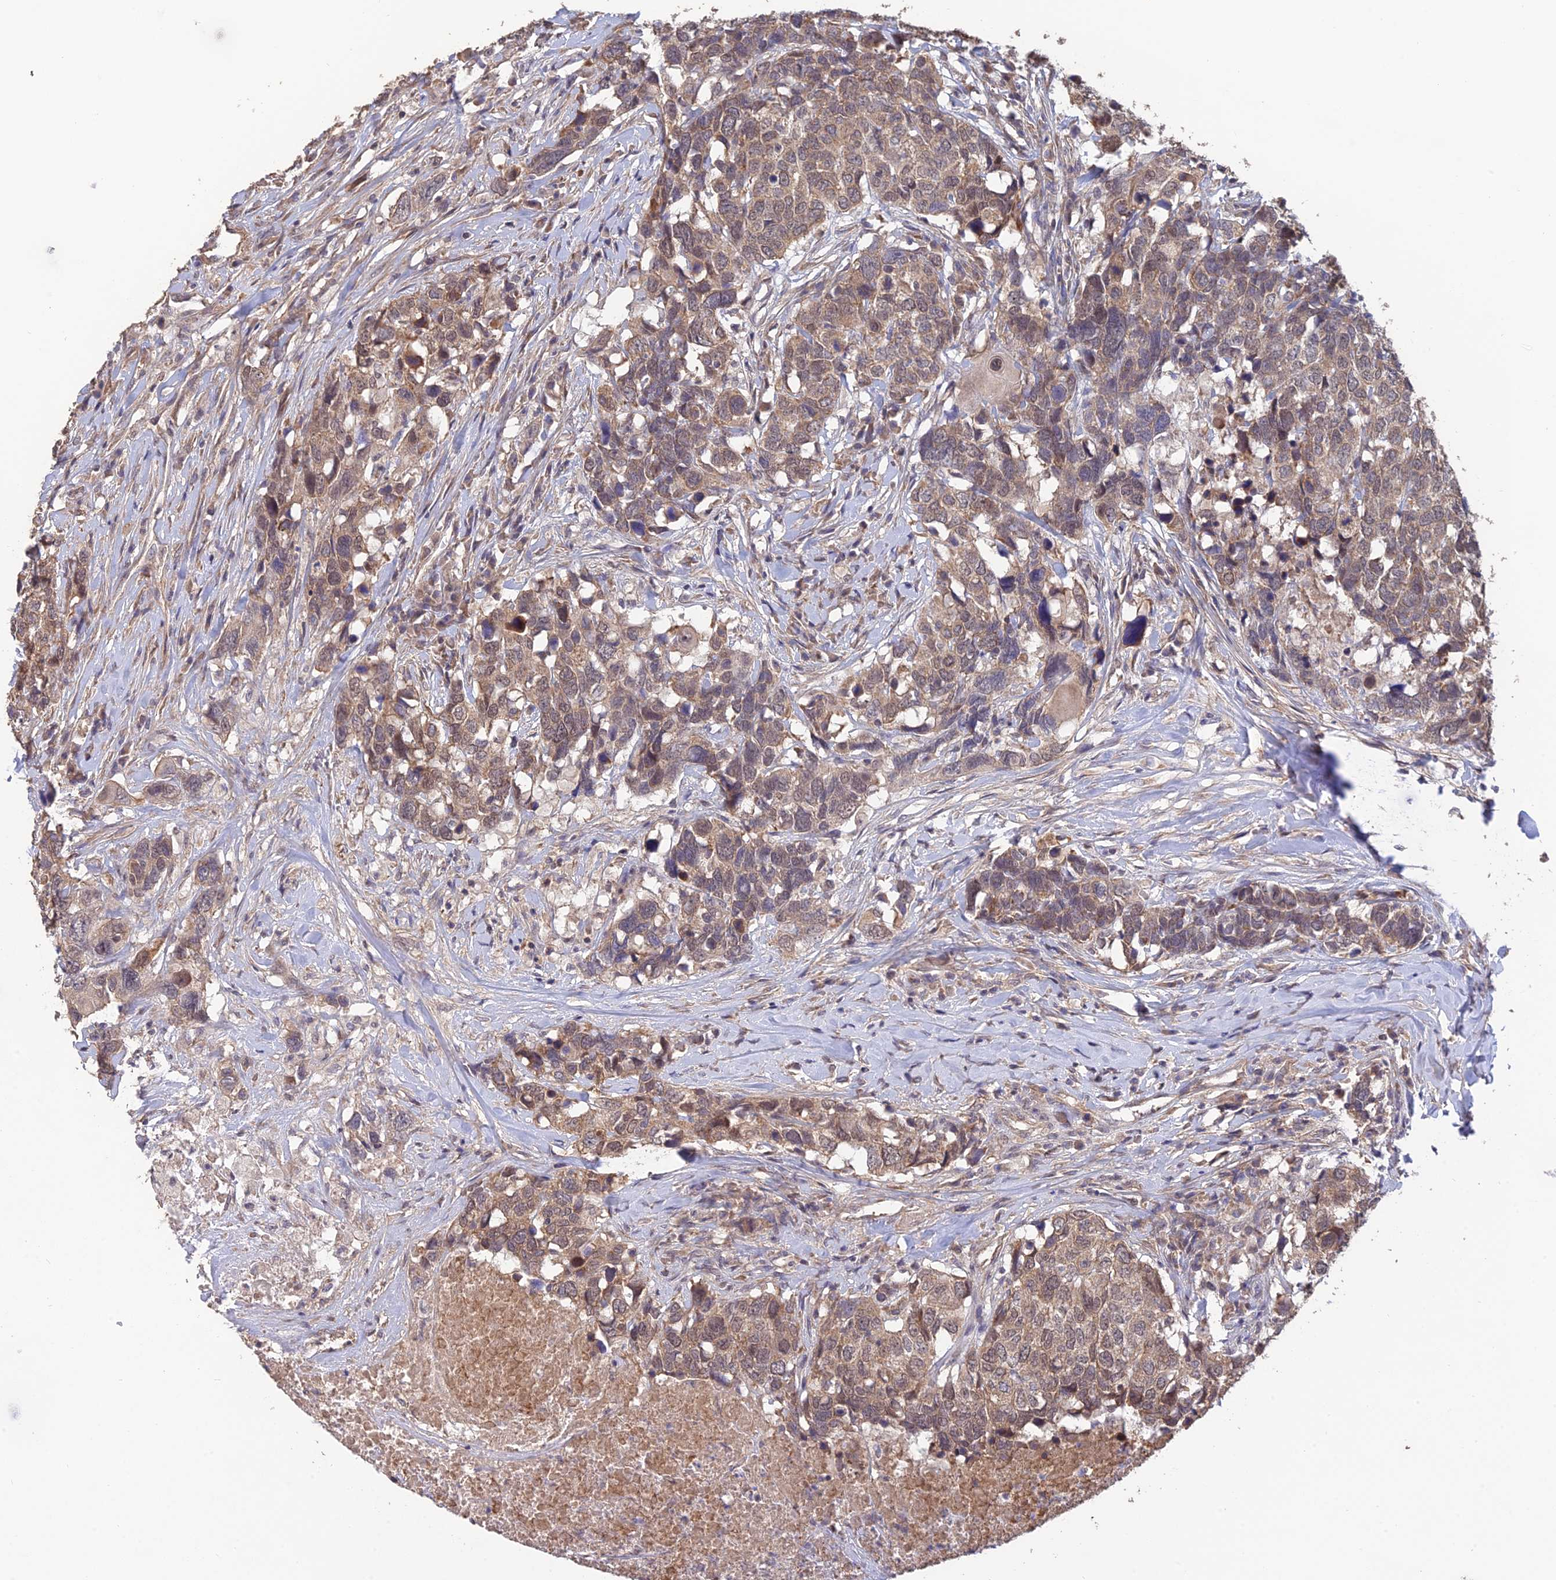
{"staining": {"intensity": "weak", "quantity": ">75%", "location": "cytoplasmic/membranous"}, "tissue": "head and neck cancer", "cell_type": "Tumor cells", "image_type": "cancer", "snomed": [{"axis": "morphology", "description": "Squamous cell carcinoma, NOS"}, {"axis": "topography", "description": "Head-Neck"}], "caption": "Protein expression analysis of squamous cell carcinoma (head and neck) reveals weak cytoplasmic/membranous positivity in about >75% of tumor cells.", "gene": "PAGR1", "patient": {"sex": "male", "age": 66}}